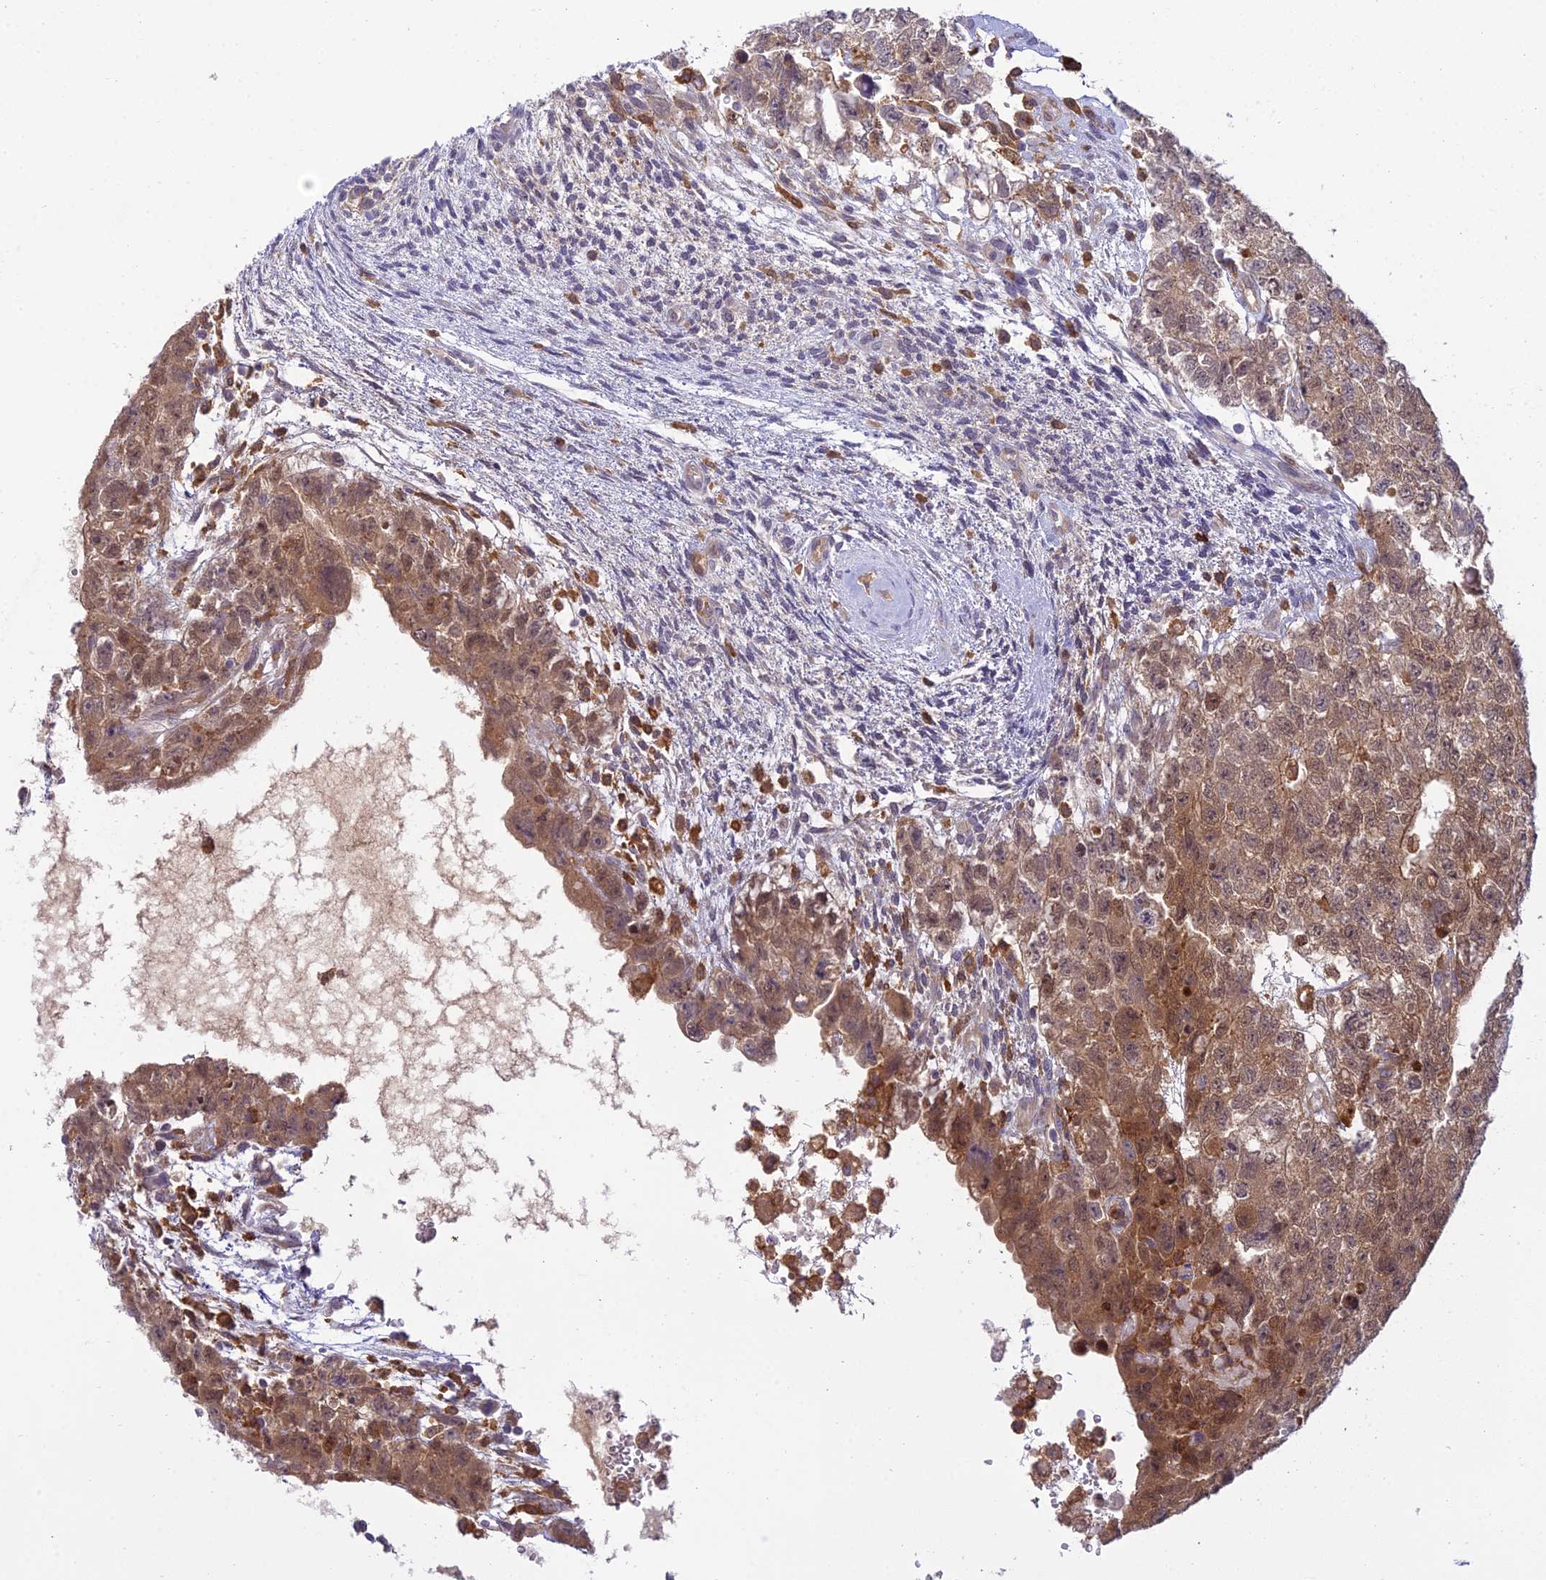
{"staining": {"intensity": "moderate", "quantity": ">75%", "location": "cytoplasmic/membranous,nuclear"}, "tissue": "testis cancer", "cell_type": "Tumor cells", "image_type": "cancer", "snomed": [{"axis": "morphology", "description": "Carcinoma, Embryonal, NOS"}, {"axis": "topography", "description": "Testis"}], "caption": "Testis cancer (embryonal carcinoma) stained with a protein marker demonstrates moderate staining in tumor cells.", "gene": "UBE2G1", "patient": {"sex": "male", "age": 26}}